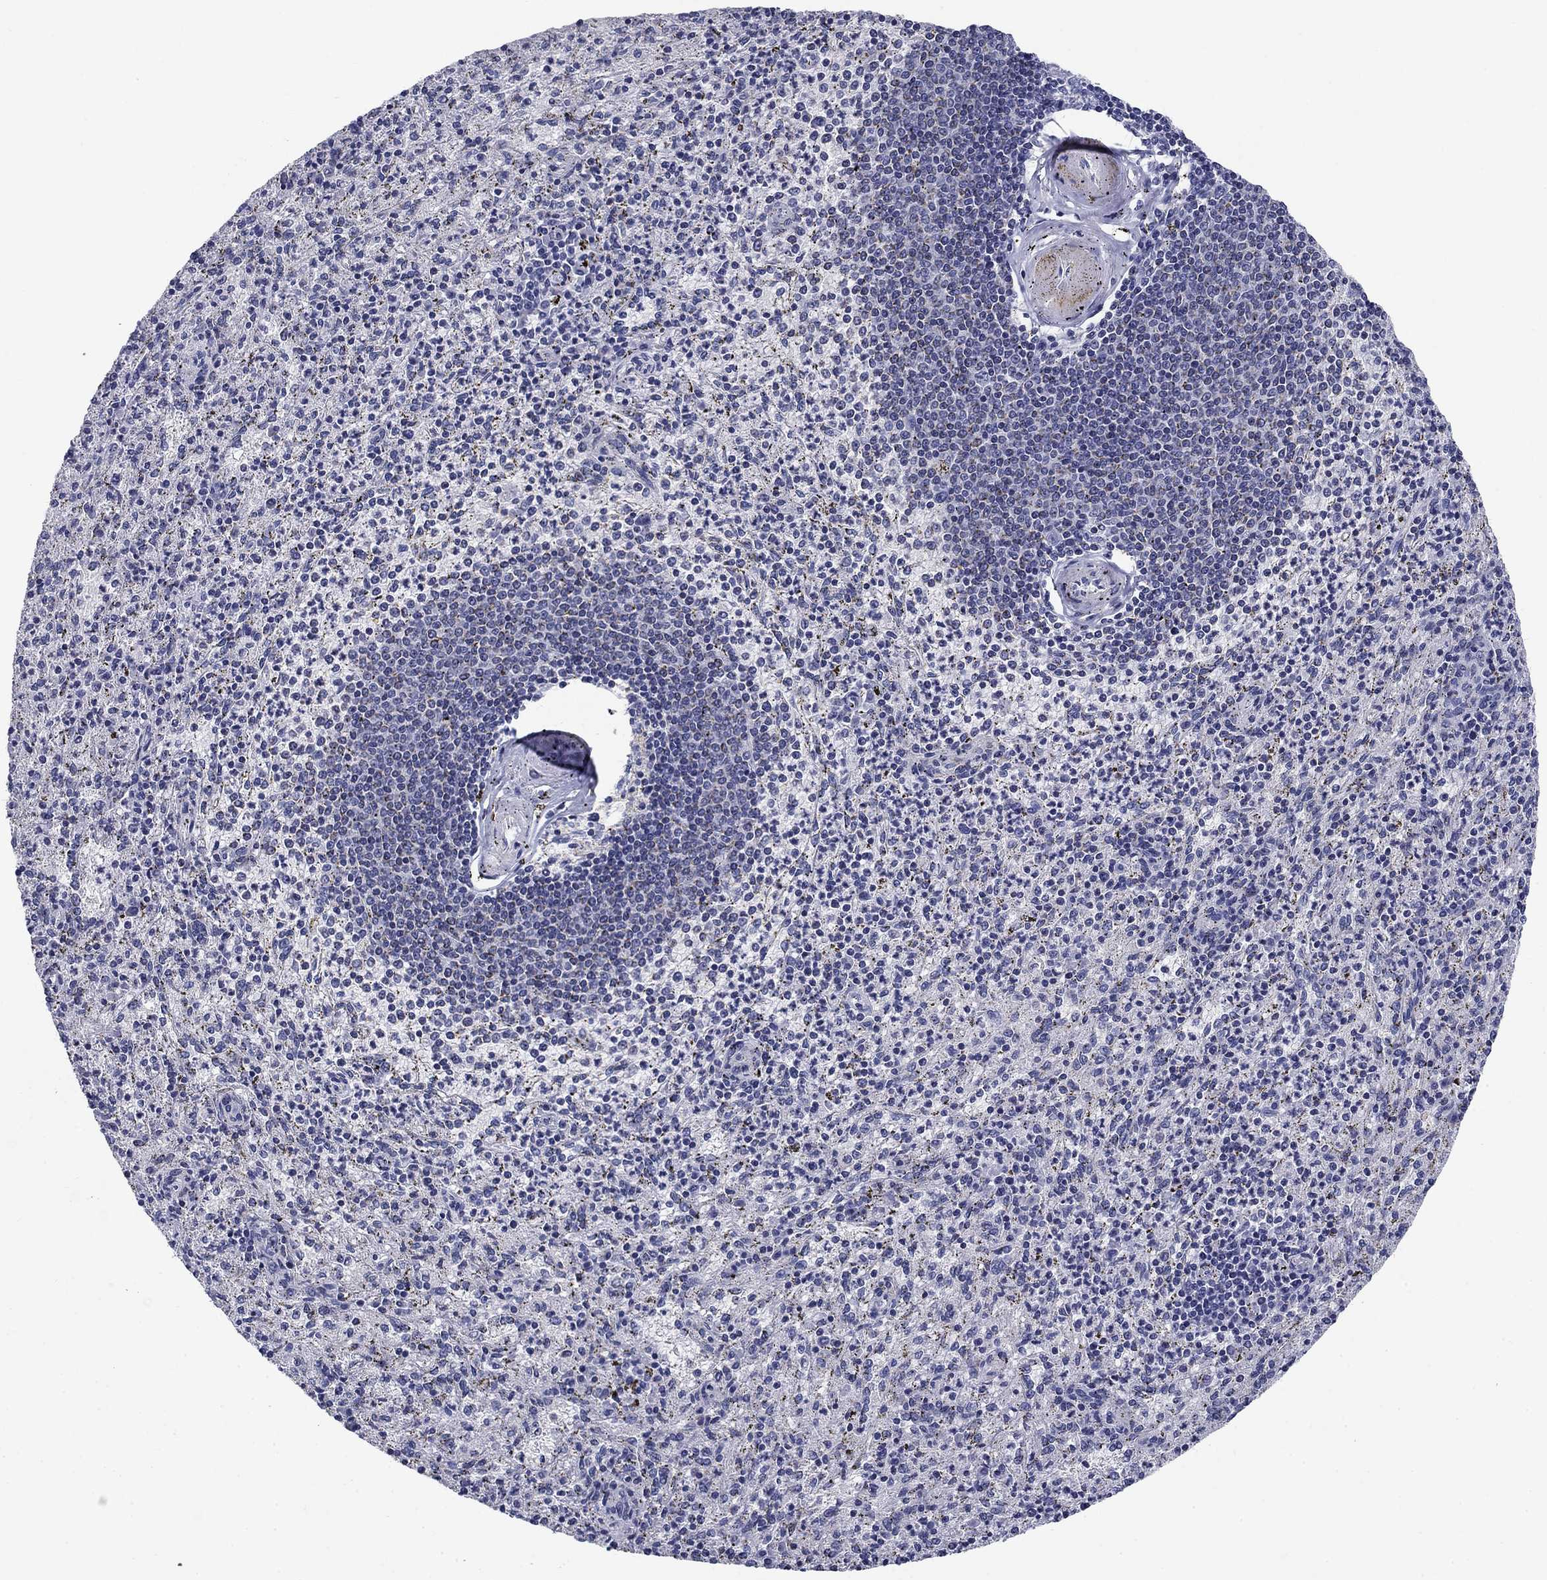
{"staining": {"intensity": "negative", "quantity": "none", "location": "none"}, "tissue": "spleen", "cell_type": "Cells in red pulp", "image_type": "normal", "snomed": [{"axis": "morphology", "description": "Normal tissue, NOS"}, {"axis": "topography", "description": "Spleen"}], "caption": "Spleen was stained to show a protein in brown. There is no significant staining in cells in red pulp. (Immunohistochemistry, brightfield microscopy, high magnification).", "gene": "UPB1", "patient": {"sex": "male", "age": 60}}